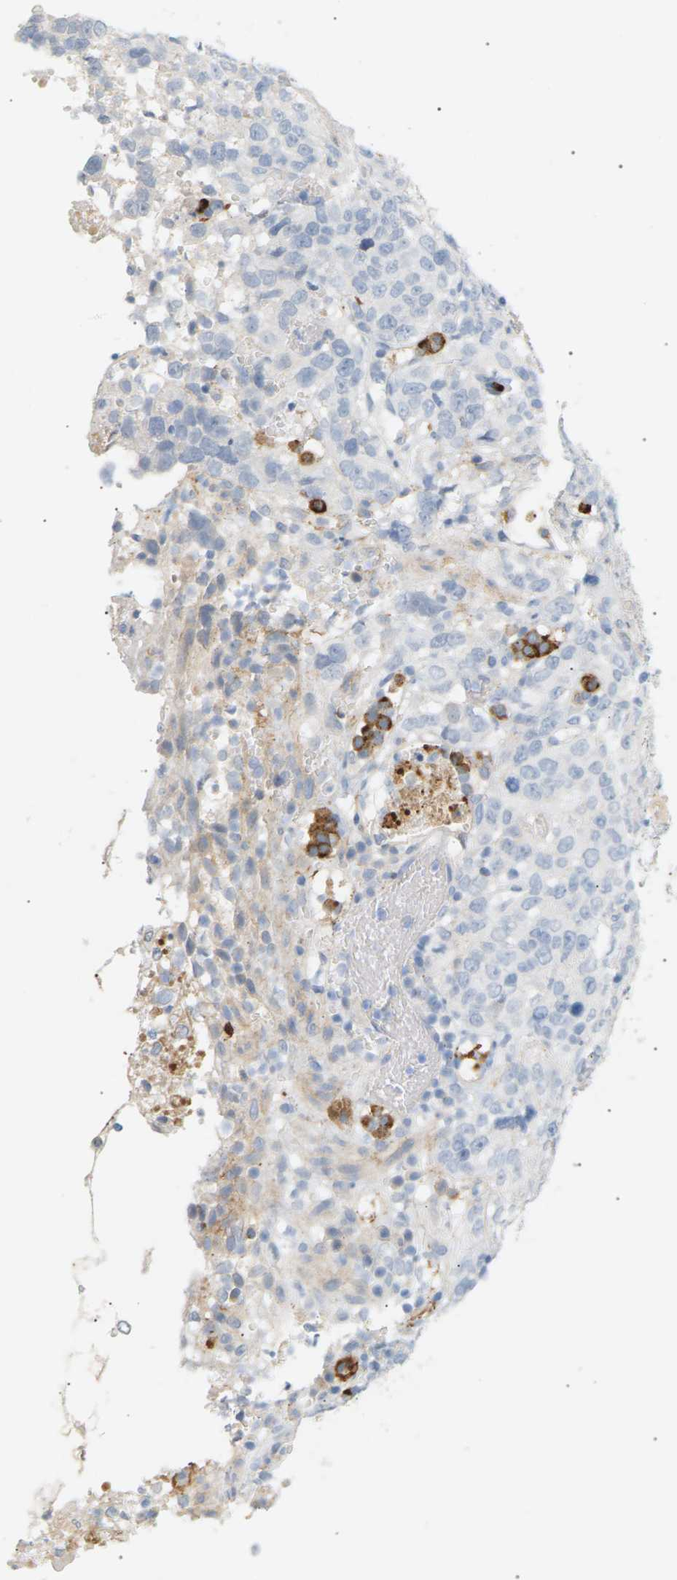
{"staining": {"intensity": "negative", "quantity": "none", "location": "none"}, "tissue": "stomach cancer", "cell_type": "Tumor cells", "image_type": "cancer", "snomed": [{"axis": "morphology", "description": "Normal tissue, NOS"}, {"axis": "morphology", "description": "Adenocarcinoma, NOS"}, {"axis": "topography", "description": "Stomach"}], "caption": "Immunohistochemistry (IHC) image of human stomach cancer (adenocarcinoma) stained for a protein (brown), which shows no staining in tumor cells.", "gene": "CLU", "patient": {"sex": "male", "age": 48}}